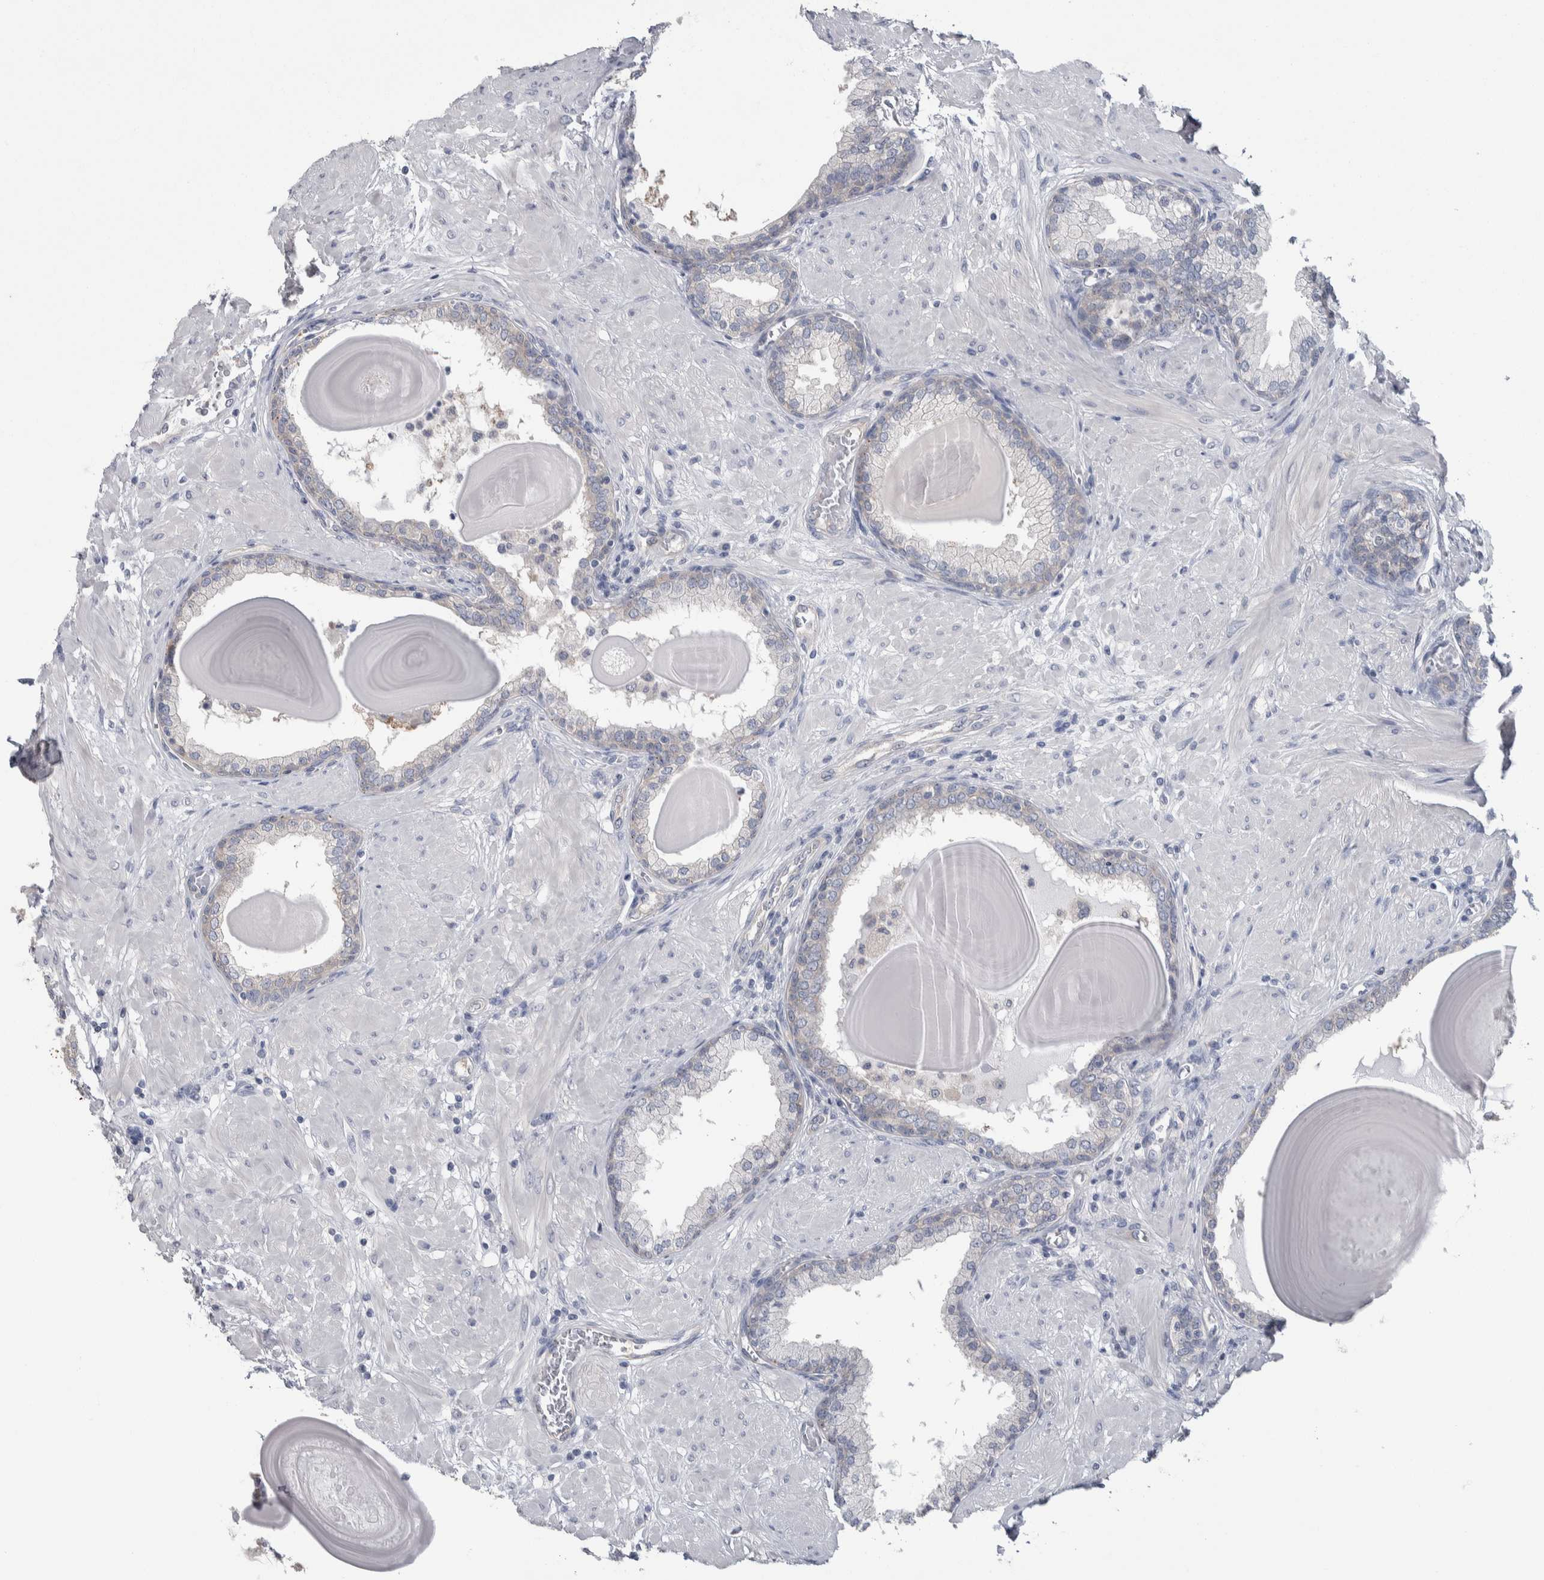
{"staining": {"intensity": "negative", "quantity": "none", "location": "none"}, "tissue": "prostate", "cell_type": "Glandular cells", "image_type": "normal", "snomed": [{"axis": "morphology", "description": "Normal tissue, NOS"}, {"axis": "topography", "description": "Prostate"}], "caption": "Human prostate stained for a protein using IHC displays no positivity in glandular cells.", "gene": "GPHN", "patient": {"sex": "male", "age": 51}}